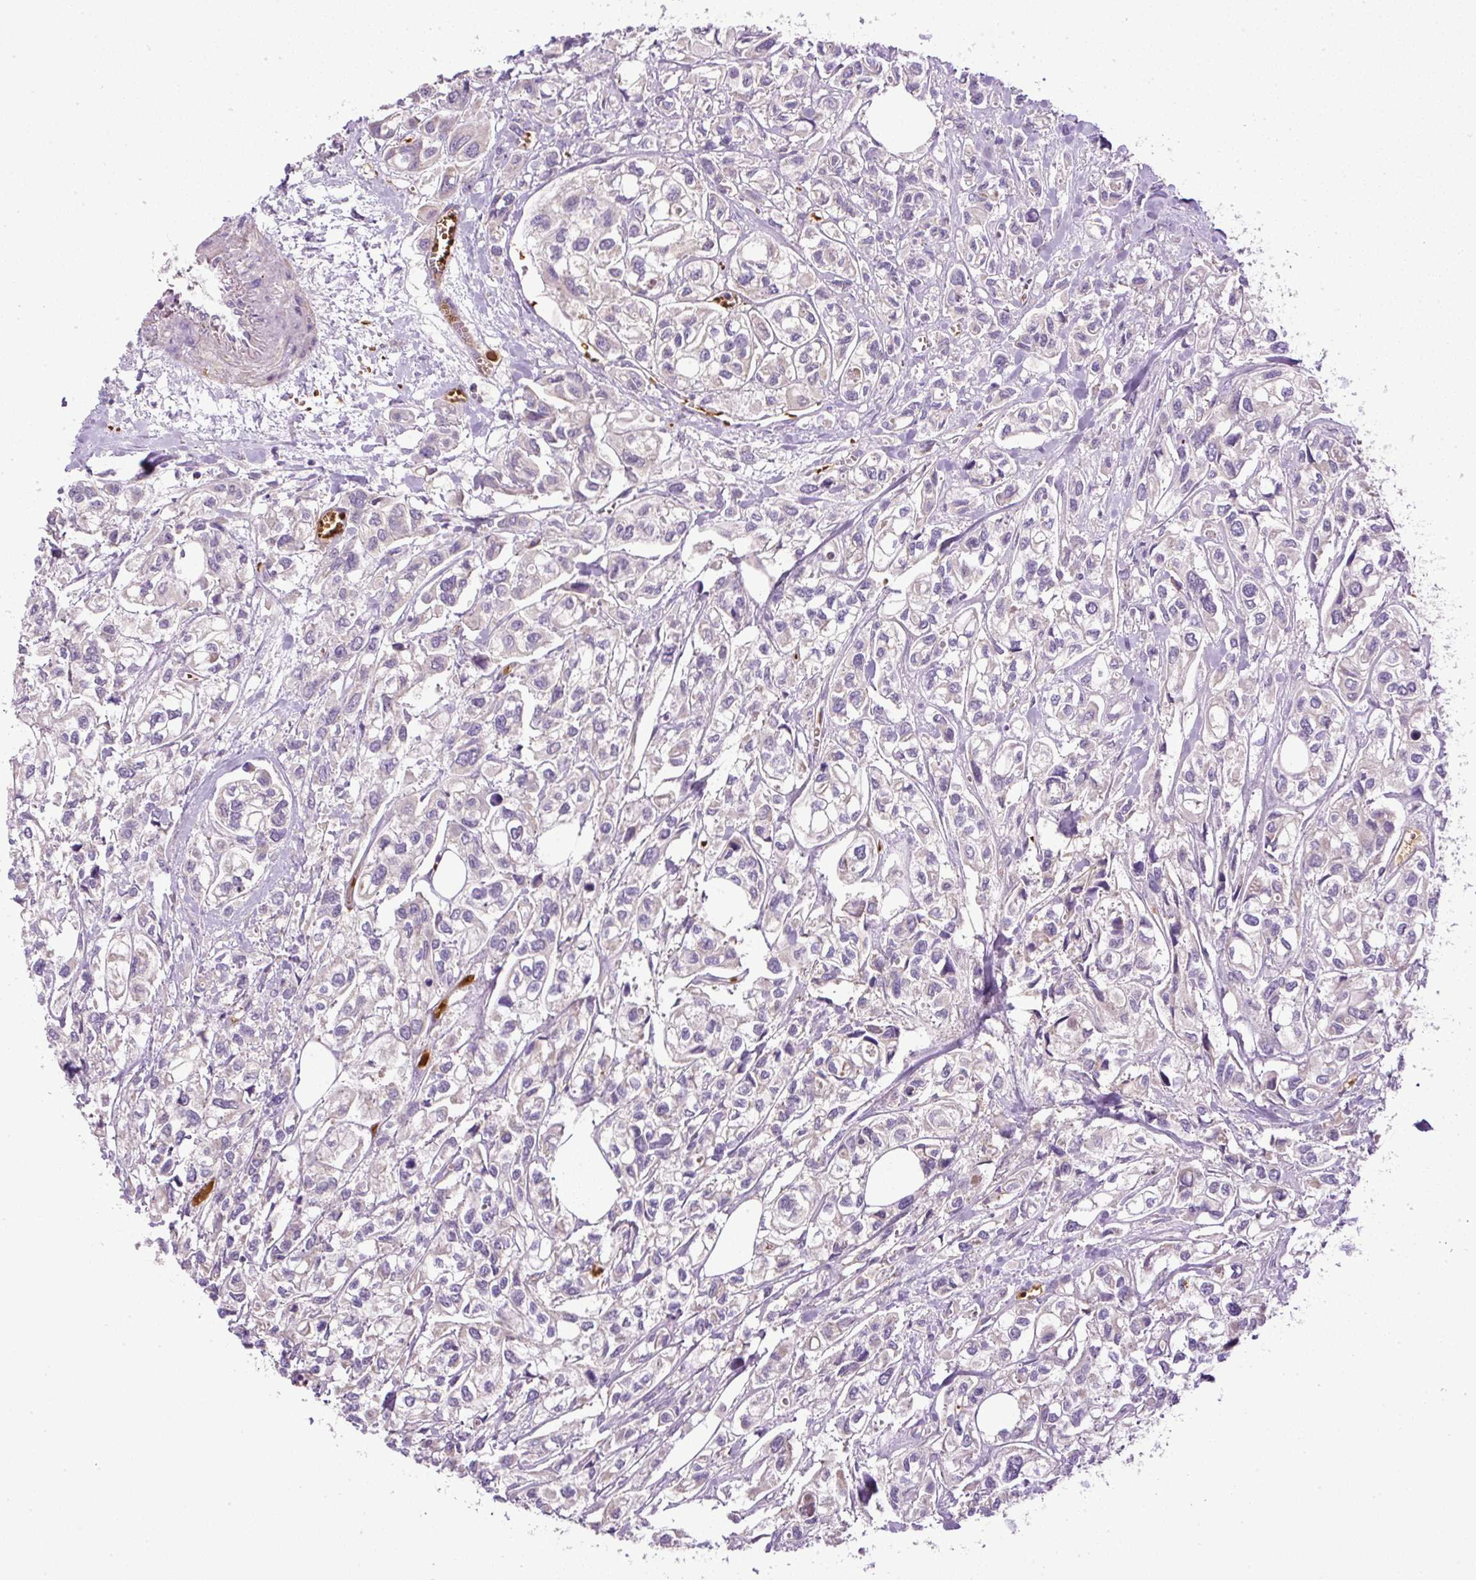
{"staining": {"intensity": "negative", "quantity": "none", "location": "none"}, "tissue": "urothelial cancer", "cell_type": "Tumor cells", "image_type": "cancer", "snomed": [{"axis": "morphology", "description": "Urothelial carcinoma, High grade"}, {"axis": "topography", "description": "Urinary bladder"}], "caption": "Immunohistochemical staining of human high-grade urothelial carcinoma reveals no significant positivity in tumor cells.", "gene": "CXCL13", "patient": {"sex": "male", "age": 67}}